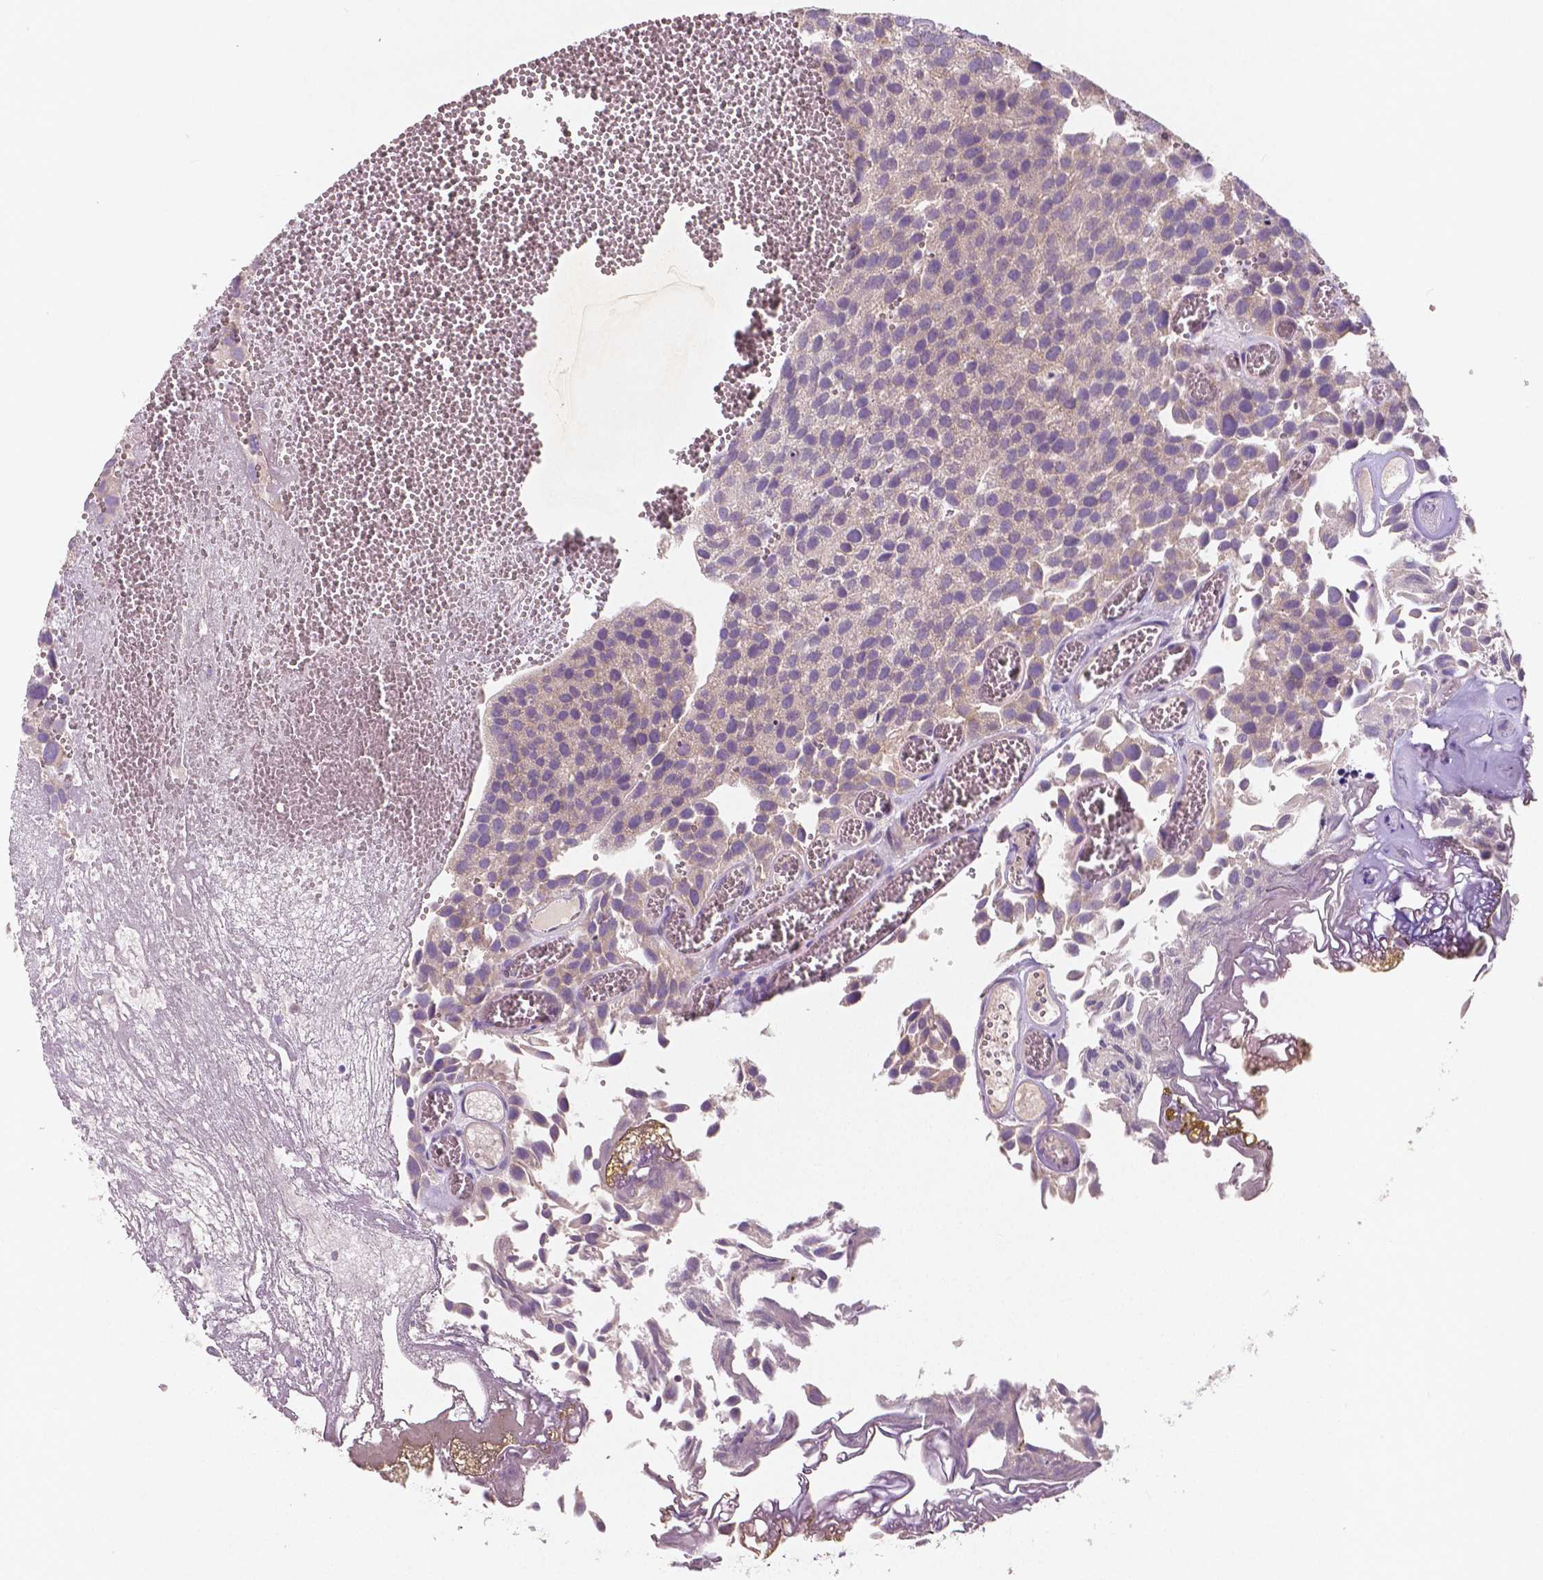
{"staining": {"intensity": "negative", "quantity": "none", "location": "none"}, "tissue": "urothelial cancer", "cell_type": "Tumor cells", "image_type": "cancer", "snomed": [{"axis": "morphology", "description": "Urothelial carcinoma, Low grade"}, {"axis": "topography", "description": "Urinary bladder"}], "caption": "A micrograph of low-grade urothelial carcinoma stained for a protein reveals no brown staining in tumor cells. The staining was performed using DAB (3,3'-diaminobenzidine) to visualize the protein expression in brown, while the nuclei were stained in blue with hematoxylin (Magnification: 20x).", "gene": "LSM14B", "patient": {"sex": "female", "age": 69}}